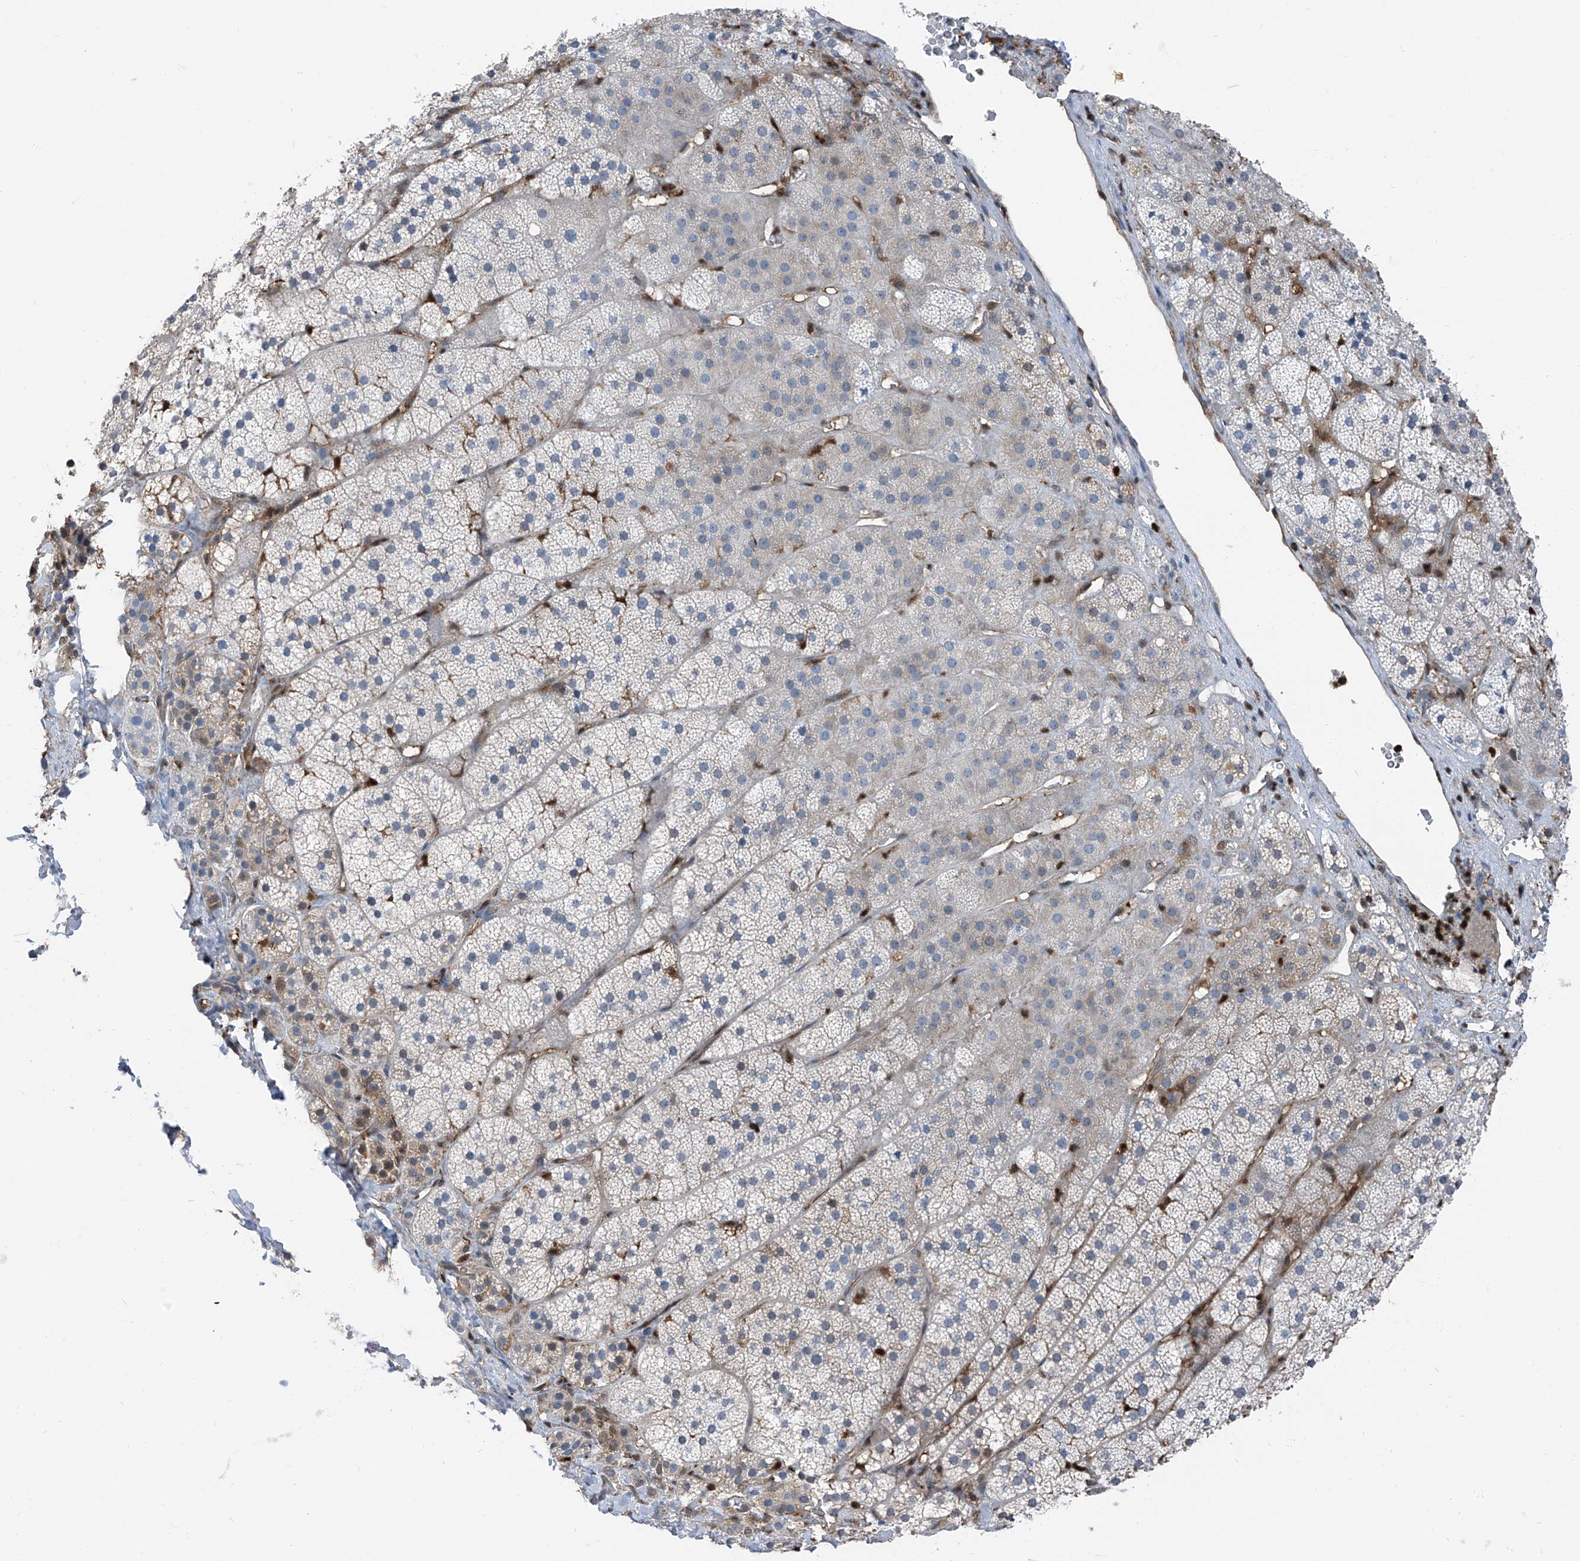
{"staining": {"intensity": "negative", "quantity": "none", "location": "none"}, "tissue": "adrenal gland", "cell_type": "Glandular cells", "image_type": "normal", "snomed": [{"axis": "morphology", "description": "Normal tissue, NOS"}, {"axis": "topography", "description": "Adrenal gland"}], "caption": "High magnification brightfield microscopy of benign adrenal gland stained with DAB (brown) and counterstained with hematoxylin (blue): glandular cells show no significant expression.", "gene": "PSMB10", "patient": {"sex": "female", "age": 44}}